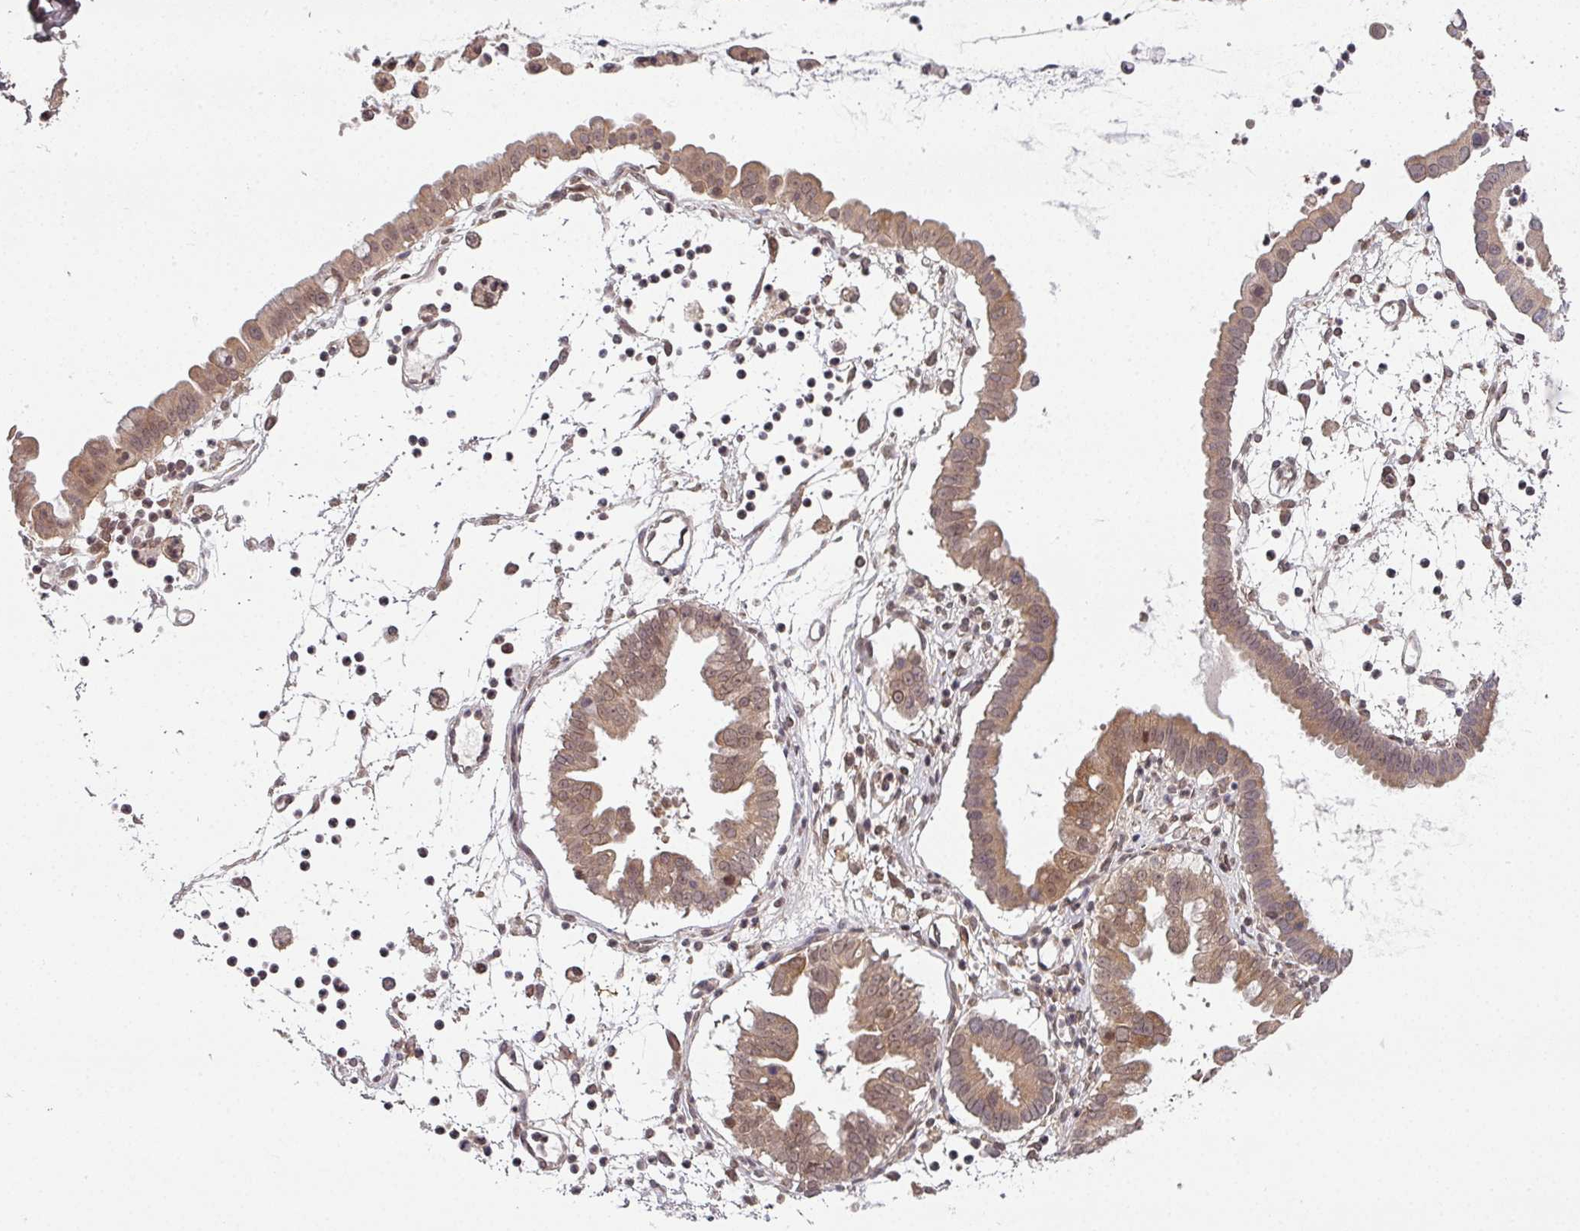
{"staining": {"intensity": "moderate", "quantity": ">75%", "location": "cytoplasmic/membranous,nuclear"}, "tissue": "ovarian cancer", "cell_type": "Tumor cells", "image_type": "cancer", "snomed": [{"axis": "morphology", "description": "Cystadenocarcinoma, mucinous, NOS"}, {"axis": "topography", "description": "Ovary"}], "caption": "High-power microscopy captured an IHC image of ovarian mucinous cystadenocarcinoma, revealing moderate cytoplasmic/membranous and nuclear expression in about >75% of tumor cells.", "gene": "CAMLG", "patient": {"sex": "female", "age": 61}}